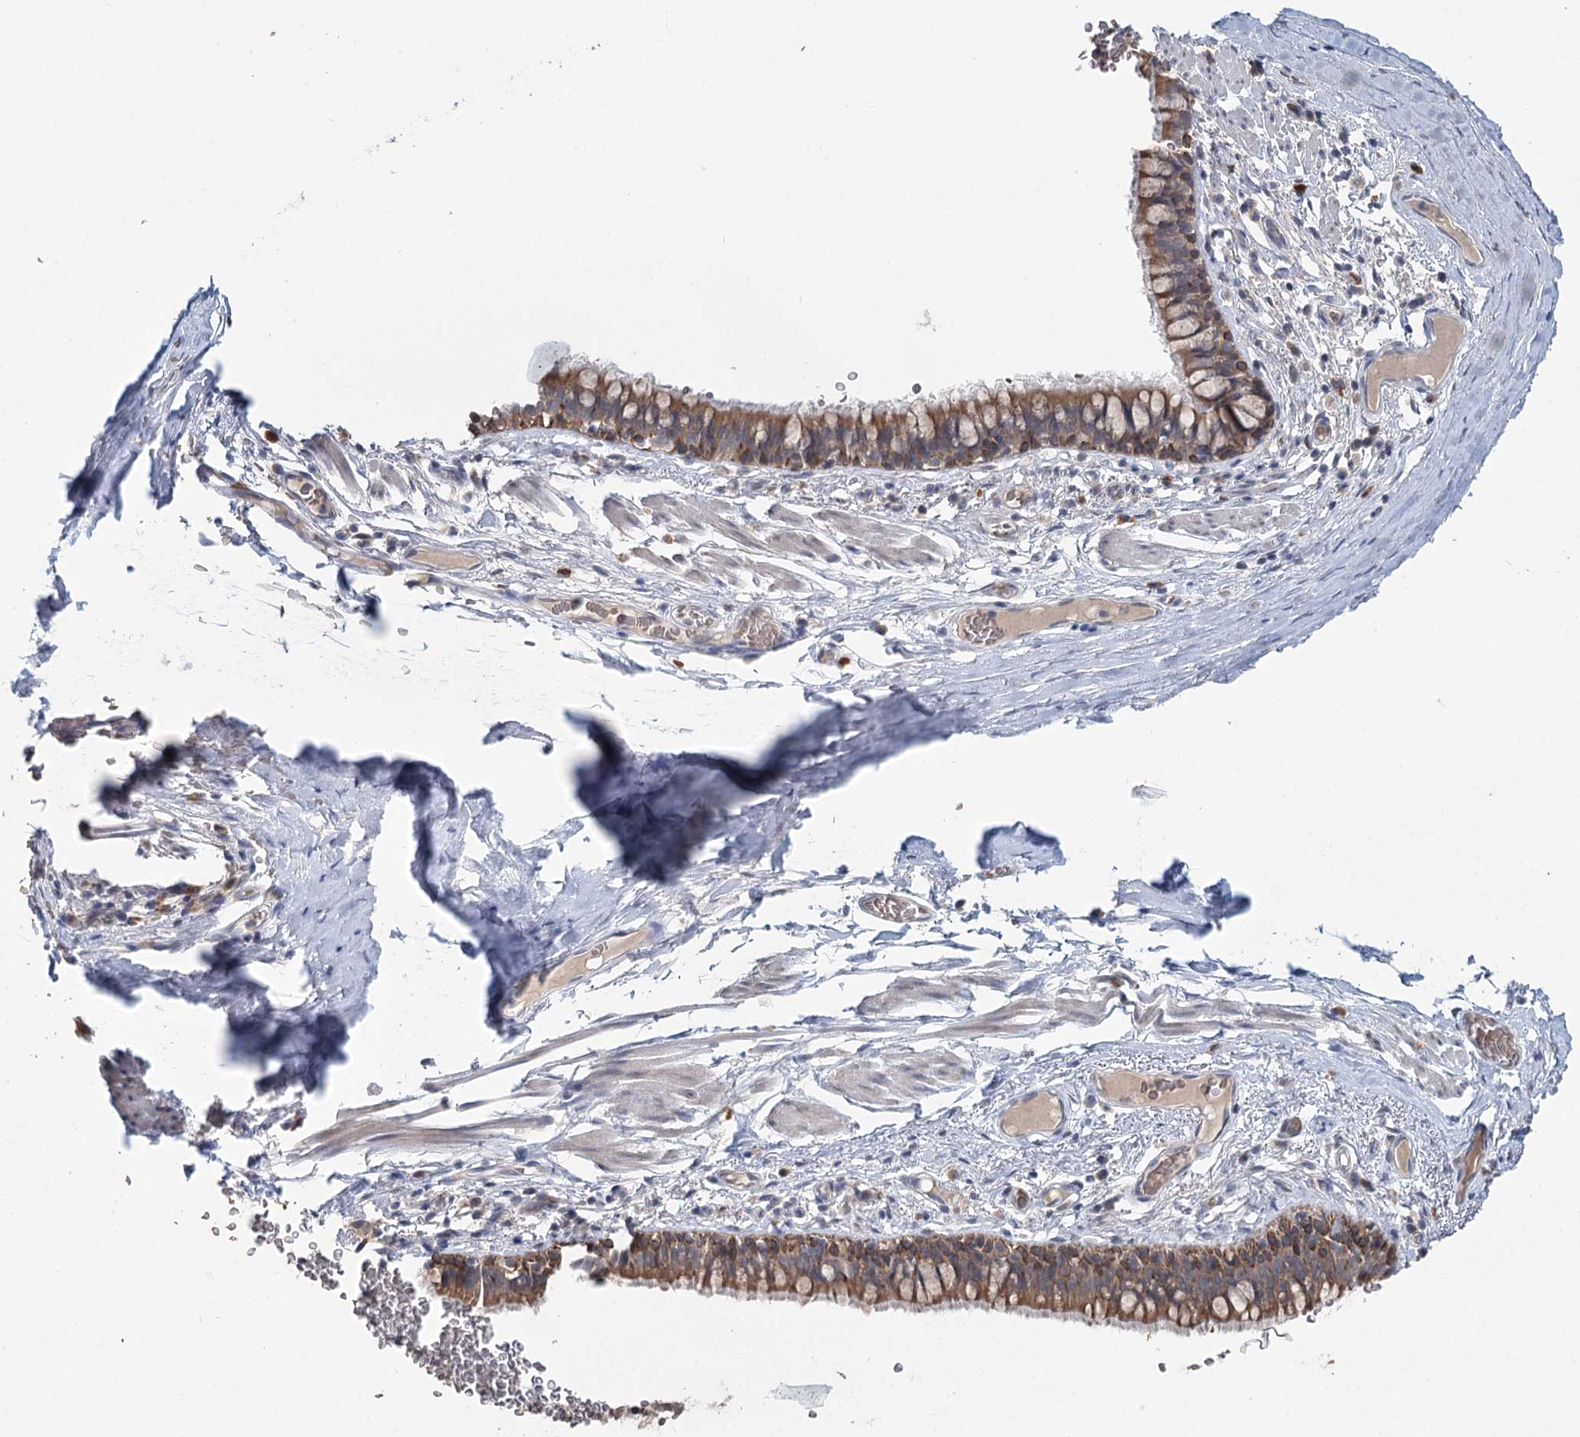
{"staining": {"intensity": "moderate", "quantity": ">75%", "location": "cytoplasmic/membranous"}, "tissue": "bronchus", "cell_type": "Respiratory epithelial cells", "image_type": "normal", "snomed": [{"axis": "morphology", "description": "Normal tissue, NOS"}, {"axis": "topography", "description": "Cartilage tissue"}, {"axis": "topography", "description": "Bronchus"}], "caption": "Immunohistochemistry micrograph of benign bronchus: human bronchus stained using immunohistochemistry (IHC) shows medium levels of moderate protein expression localized specifically in the cytoplasmic/membranous of respiratory epithelial cells, appearing as a cytoplasmic/membranous brown color.", "gene": "FBXO7", "patient": {"sex": "female", "age": 36}}